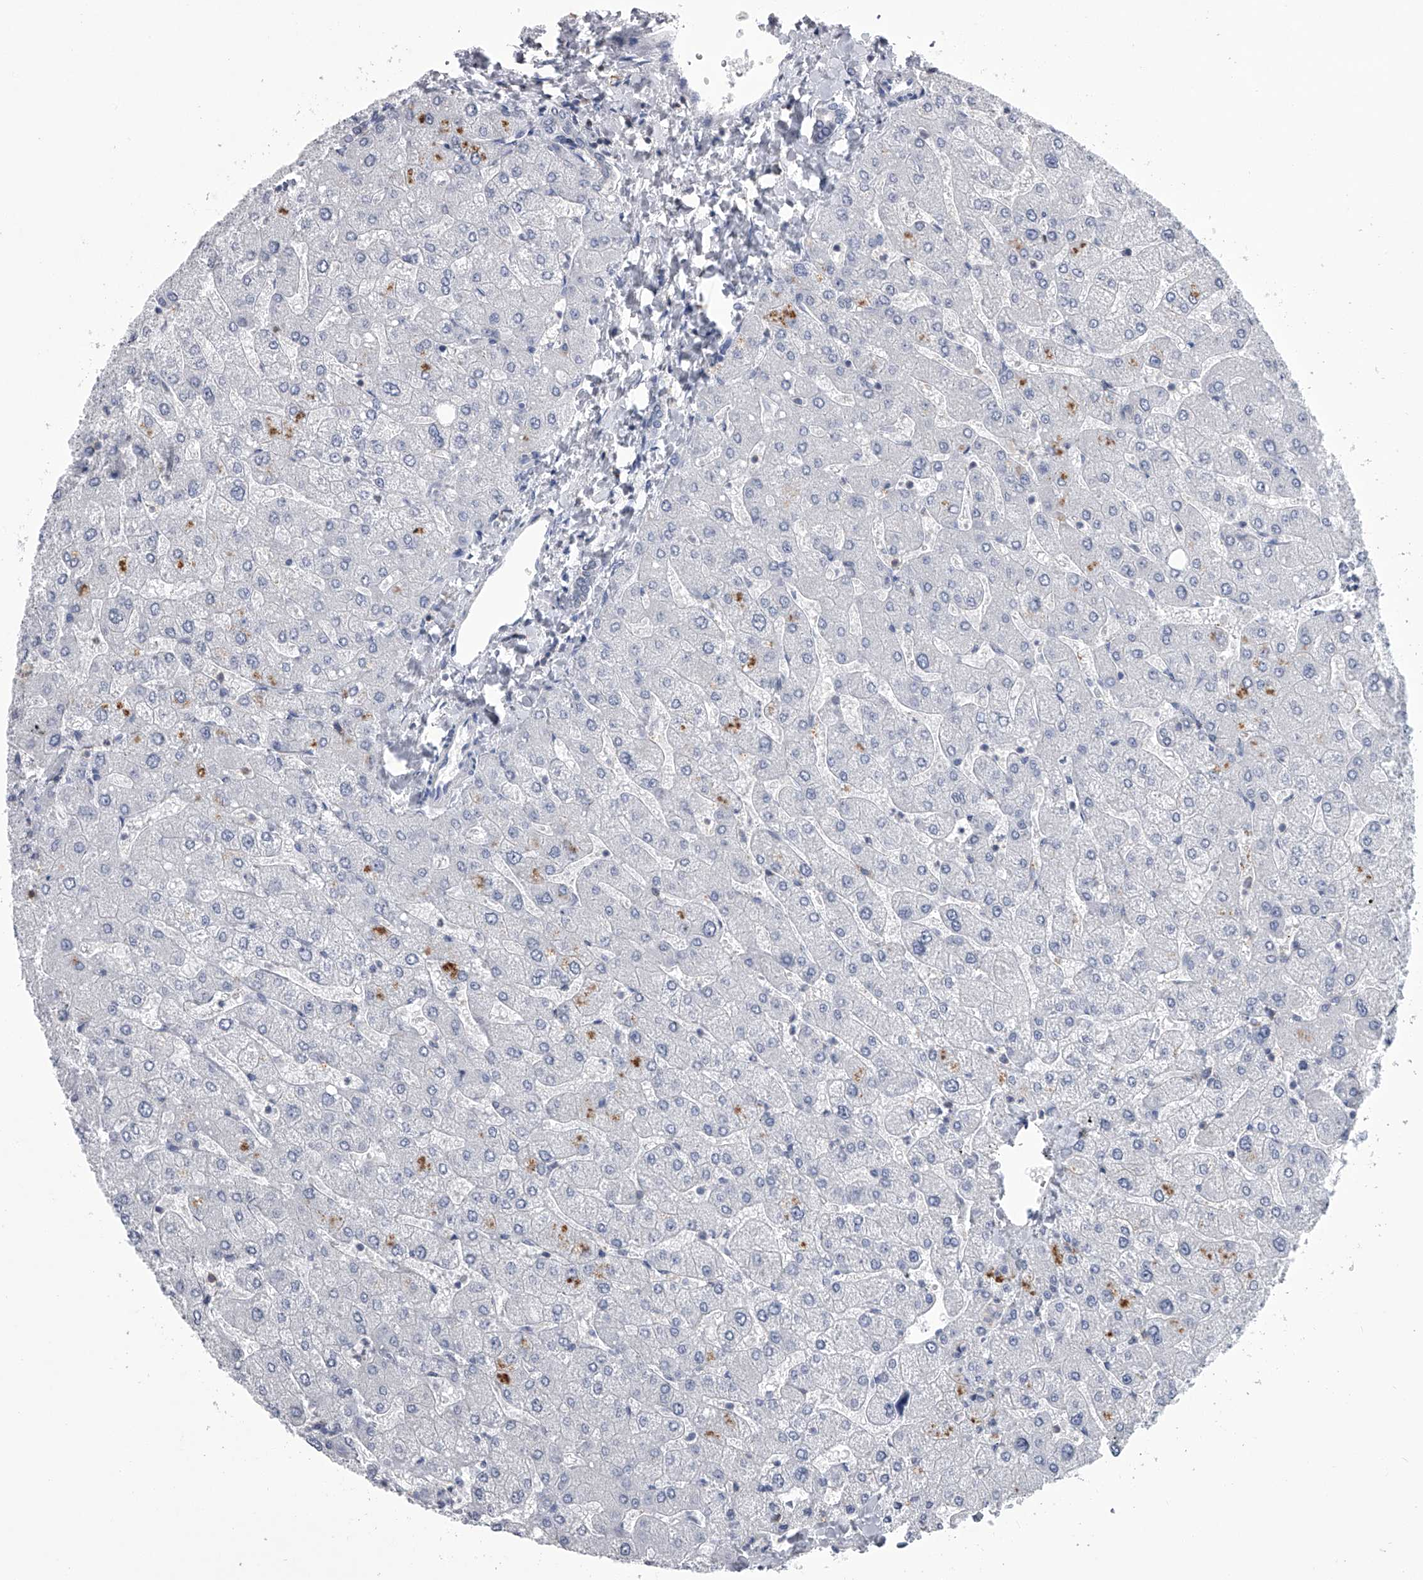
{"staining": {"intensity": "negative", "quantity": "none", "location": "none"}, "tissue": "liver", "cell_type": "Cholangiocytes", "image_type": "normal", "snomed": [{"axis": "morphology", "description": "Normal tissue, NOS"}, {"axis": "topography", "description": "Liver"}], "caption": "Immunohistochemistry (IHC) of normal liver reveals no expression in cholangiocytes.", "gene": "TASP1", "patient": {"sex": "male", "age": 55}}